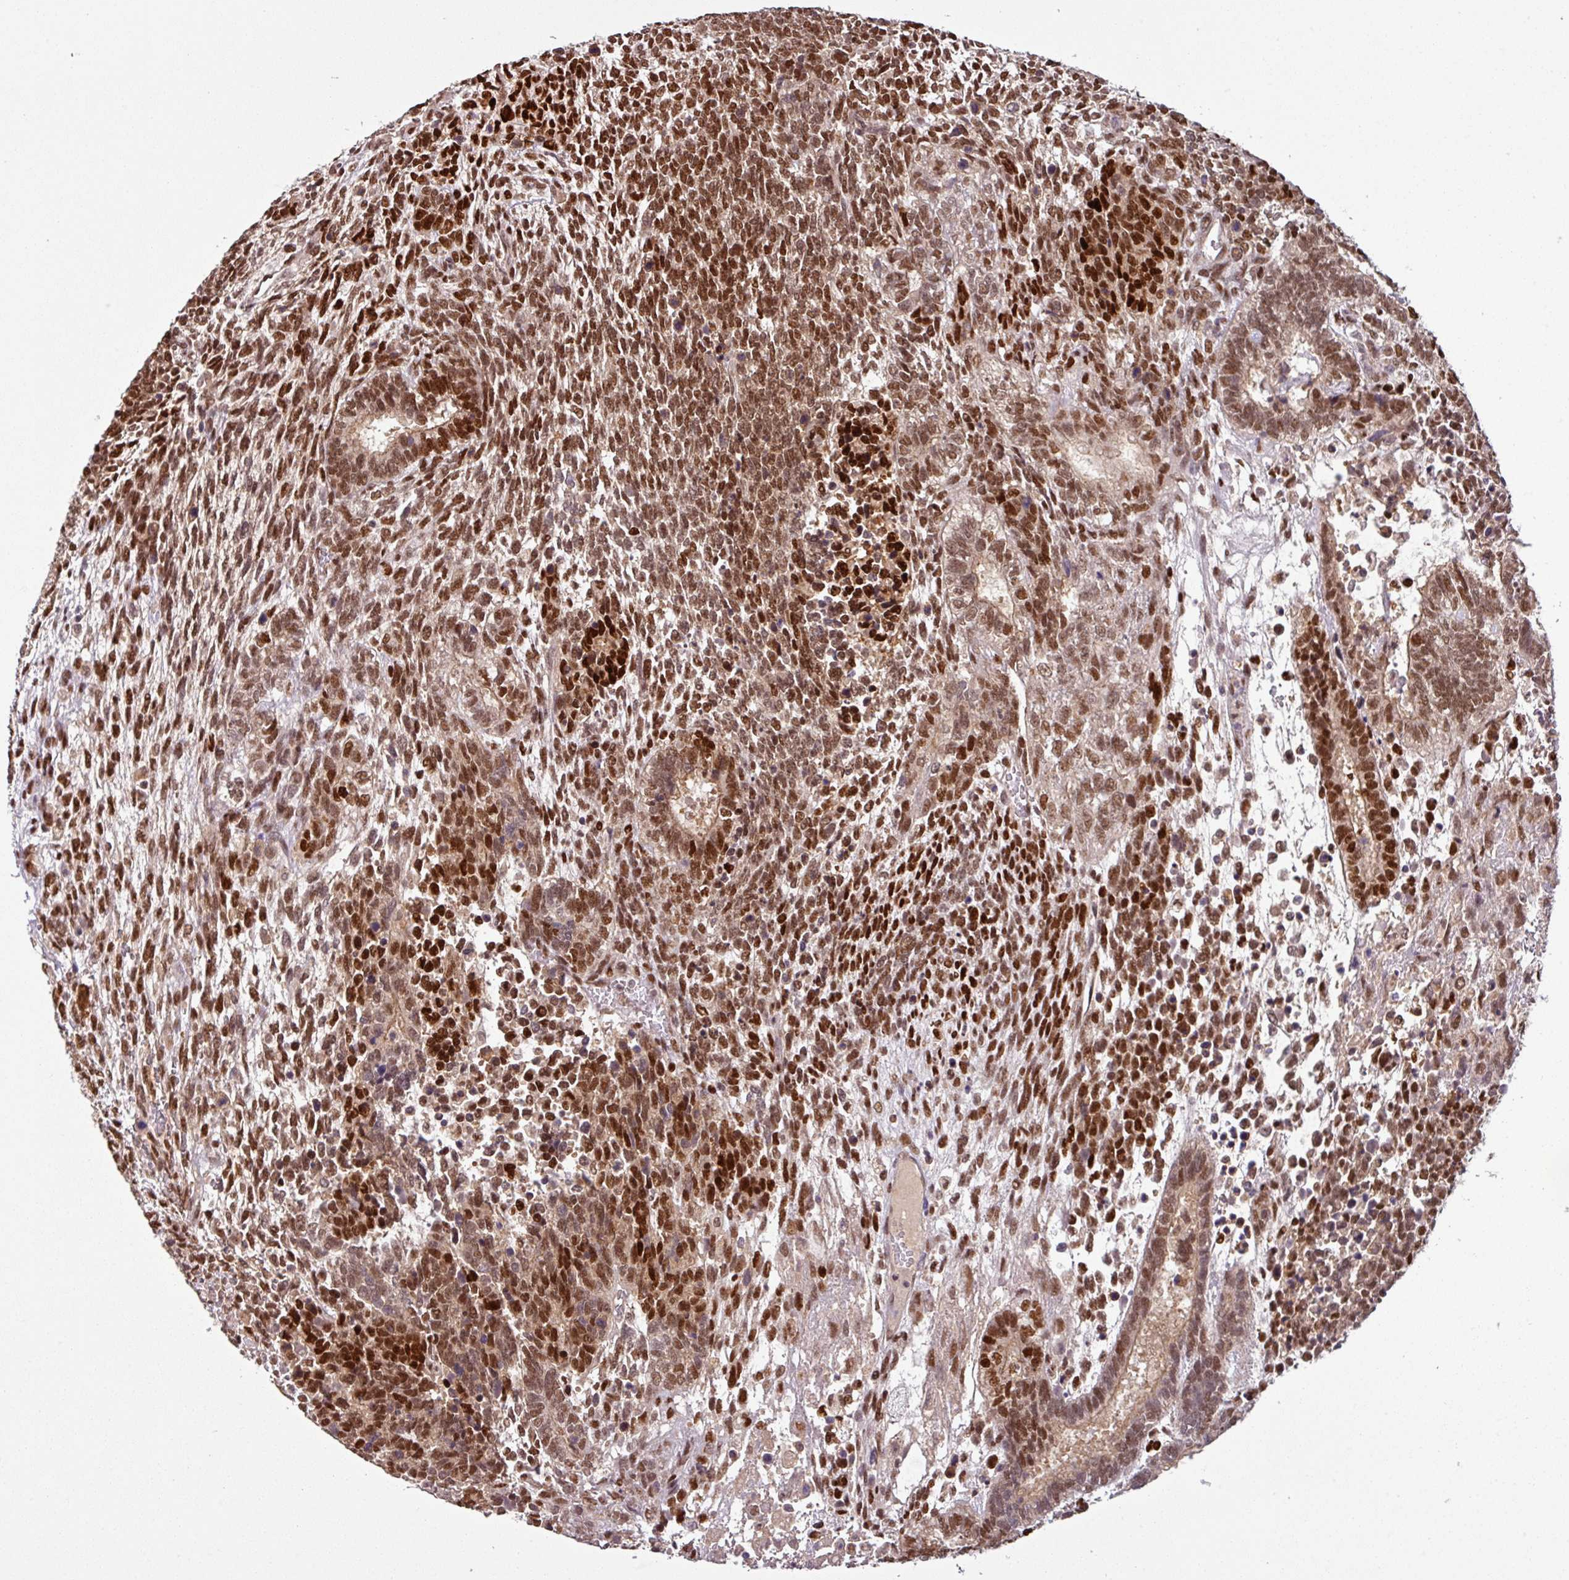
{"staining": {"intensity": "strong", "quantity": ">75%", "location": "nuclear"}, "tissue": "testis cancer", "cell_type": "Tumor cells", "image_type": "cancer", "snomed": [{"axis": "morphology", "description": "Carcinoma, Embryonal, NOS"}, {"axis": "topography", "description": "Testis"}], "caption": "This histopathology image exhibits immunohistochemistry (IHC) staining of testis cancer, with high strong nuclear staining in approximately >75% of tumor cells.", "gene": "IRF2BPL", "patient": {"sex": "male", "age": 23}}